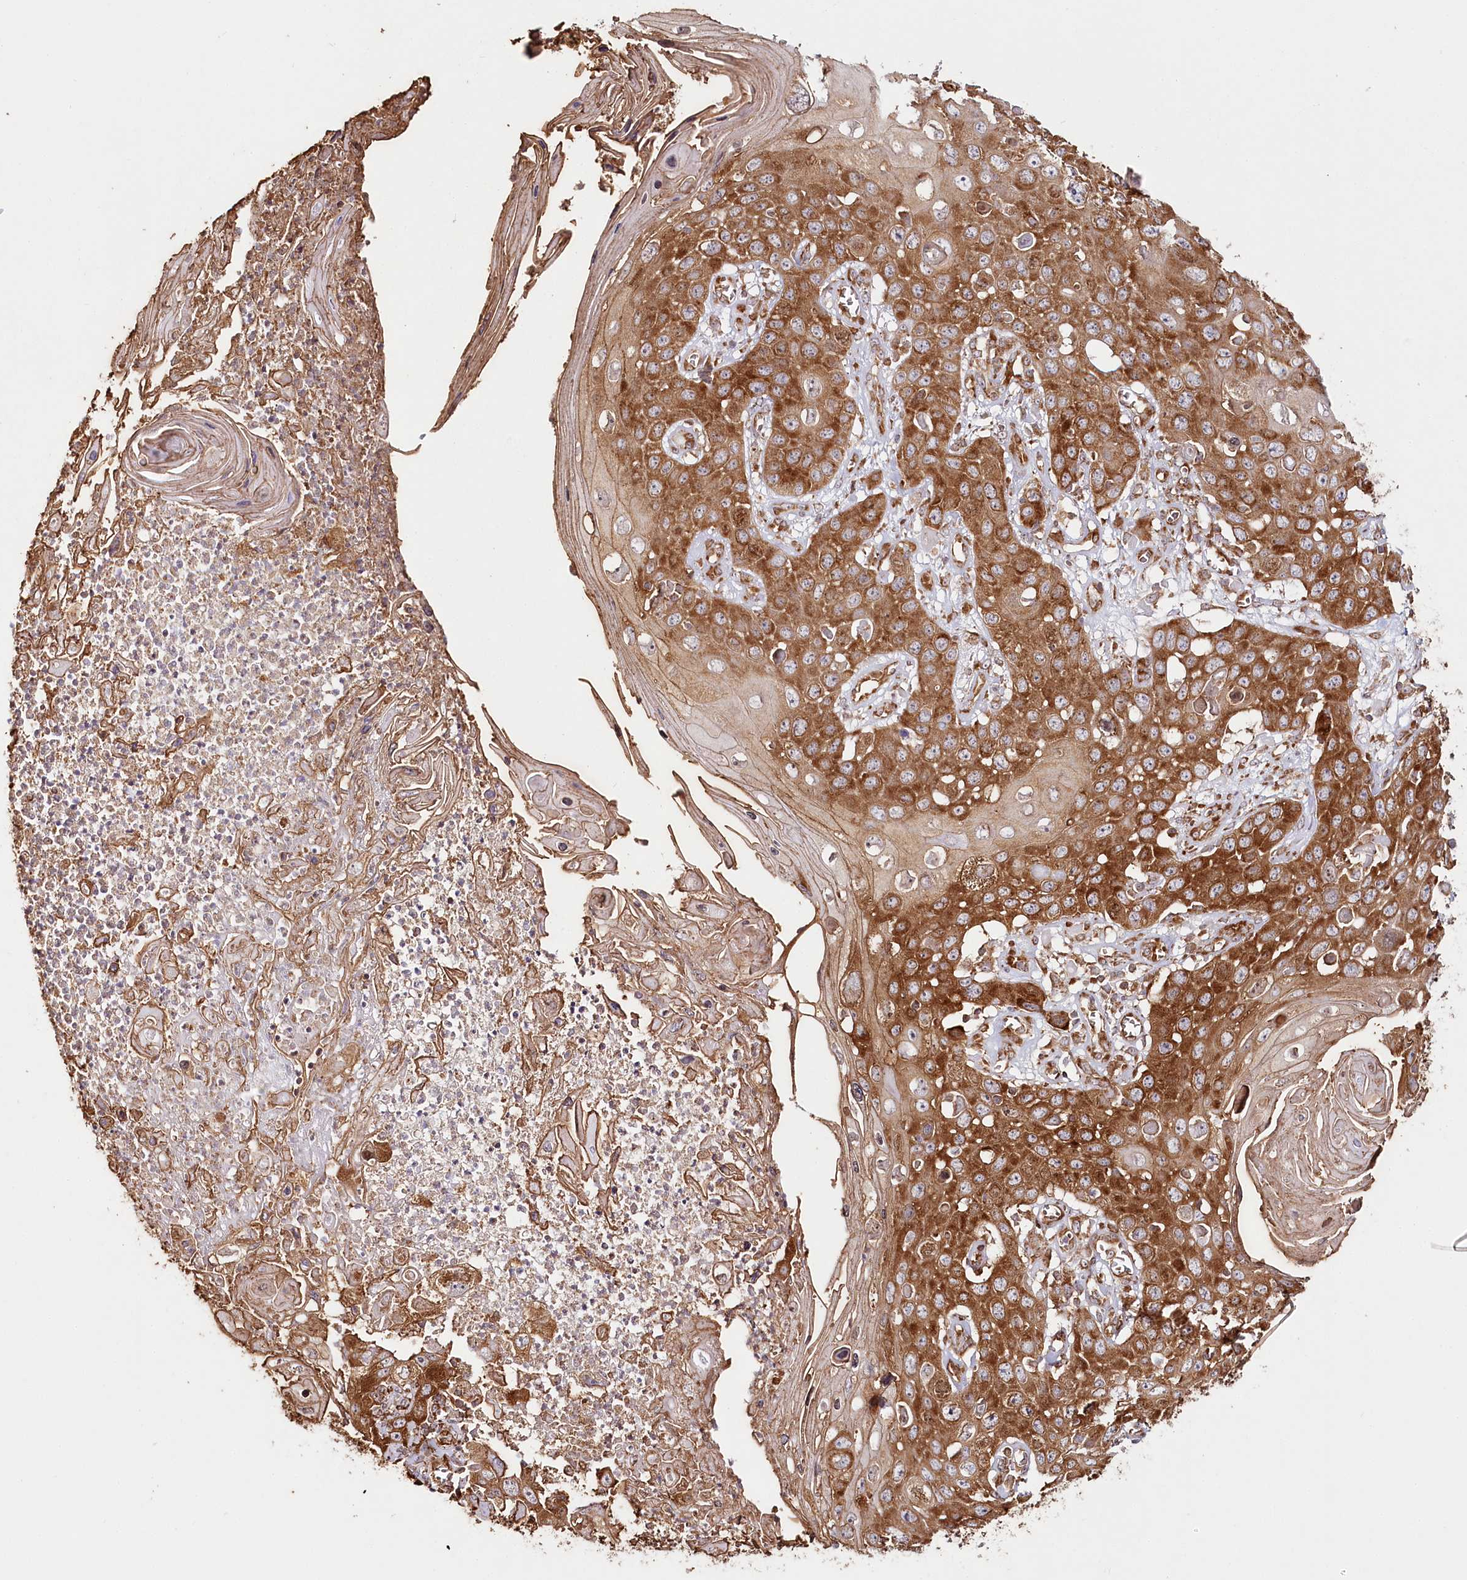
{"staining": {"intensity": "strong", "quantity": ">75%", "location": "cytoplasmic/membranous"}, "tissue": "skin cancer", "cell_type": "Tumor cells", "image_type": "cancer", "snomed": [{"axis": "morphology", "description": "Squamous cell carcinoma, NOS"}, {"axis": "topography", "description": "Skin"}], "caption": "A histopathology image showing strong cytoplasmic/membranous positivity in about >75% of tumor cells in squamous cell carcinoma (skin), as visualized by brown immunohistochemical staining.", "gene": "OTUD4", "patient": {"sex": "male", "age": 55}}